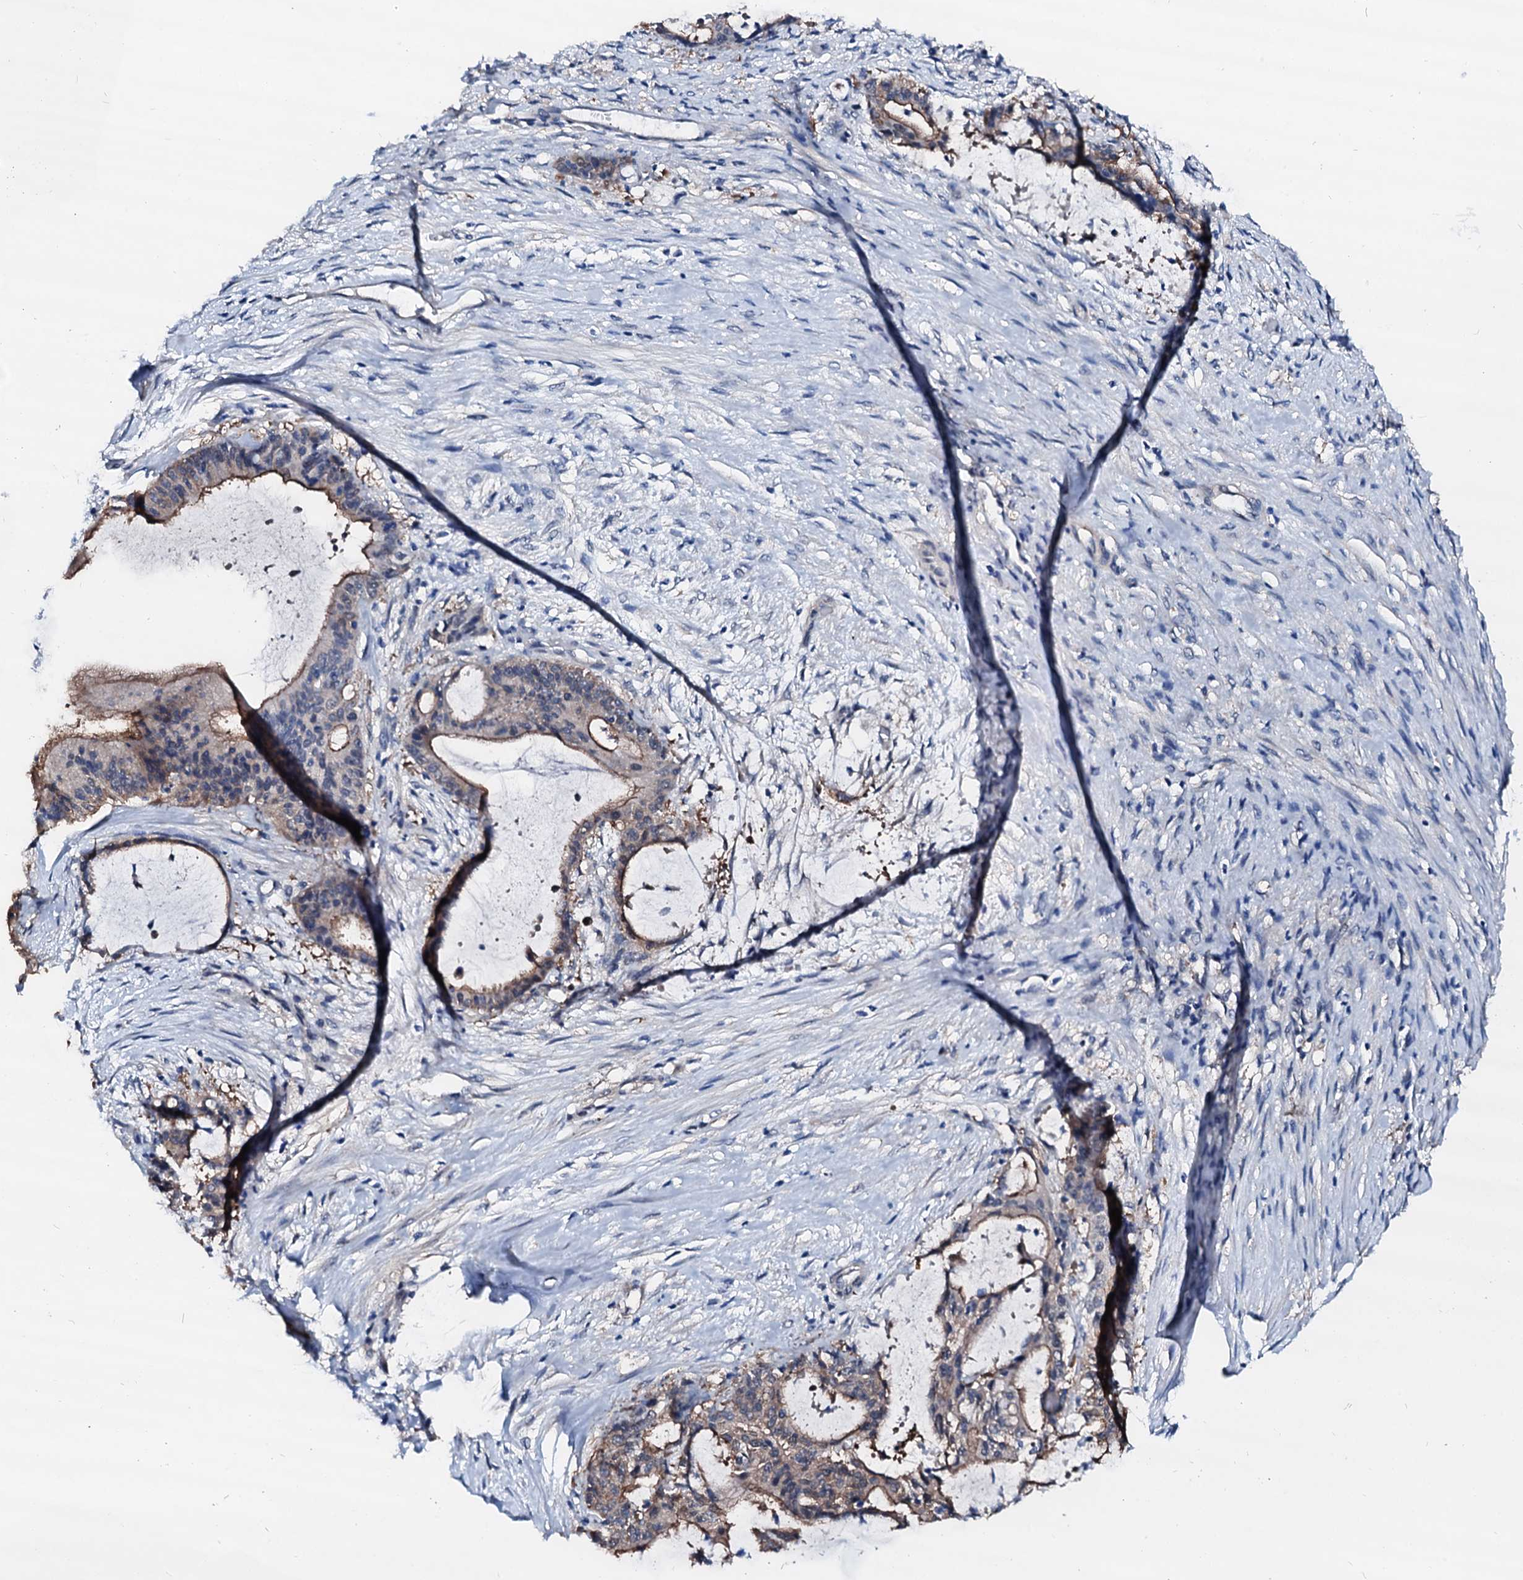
{"staining": {"intensity": "moderate", "quantity": "25%-75%", "location": "cytoplasmic/membranous"}, "tissue": "liver cancer", "cell_type": "Tumor cells", "image_type": "cancer", "snomed": [{"axis": "morphology", "description": "Normal tissue, NOS"}, {"axis": "morphology", "description": "Cholangiocarcinoma"}, {"axis": "topography", "description": "Liver"}, {"axis": "topography", "description": "Peripheral nerve tissue"}], "caption": "This is a micrograph of immunohistochemistry (IHC) staining of liver cholangiocarcinoma, which shows moderate staining in the cytoplasmic/membranous of tumor cells.", "gene": "CSN2", "patient": {"sex": "female", "age": 73}}